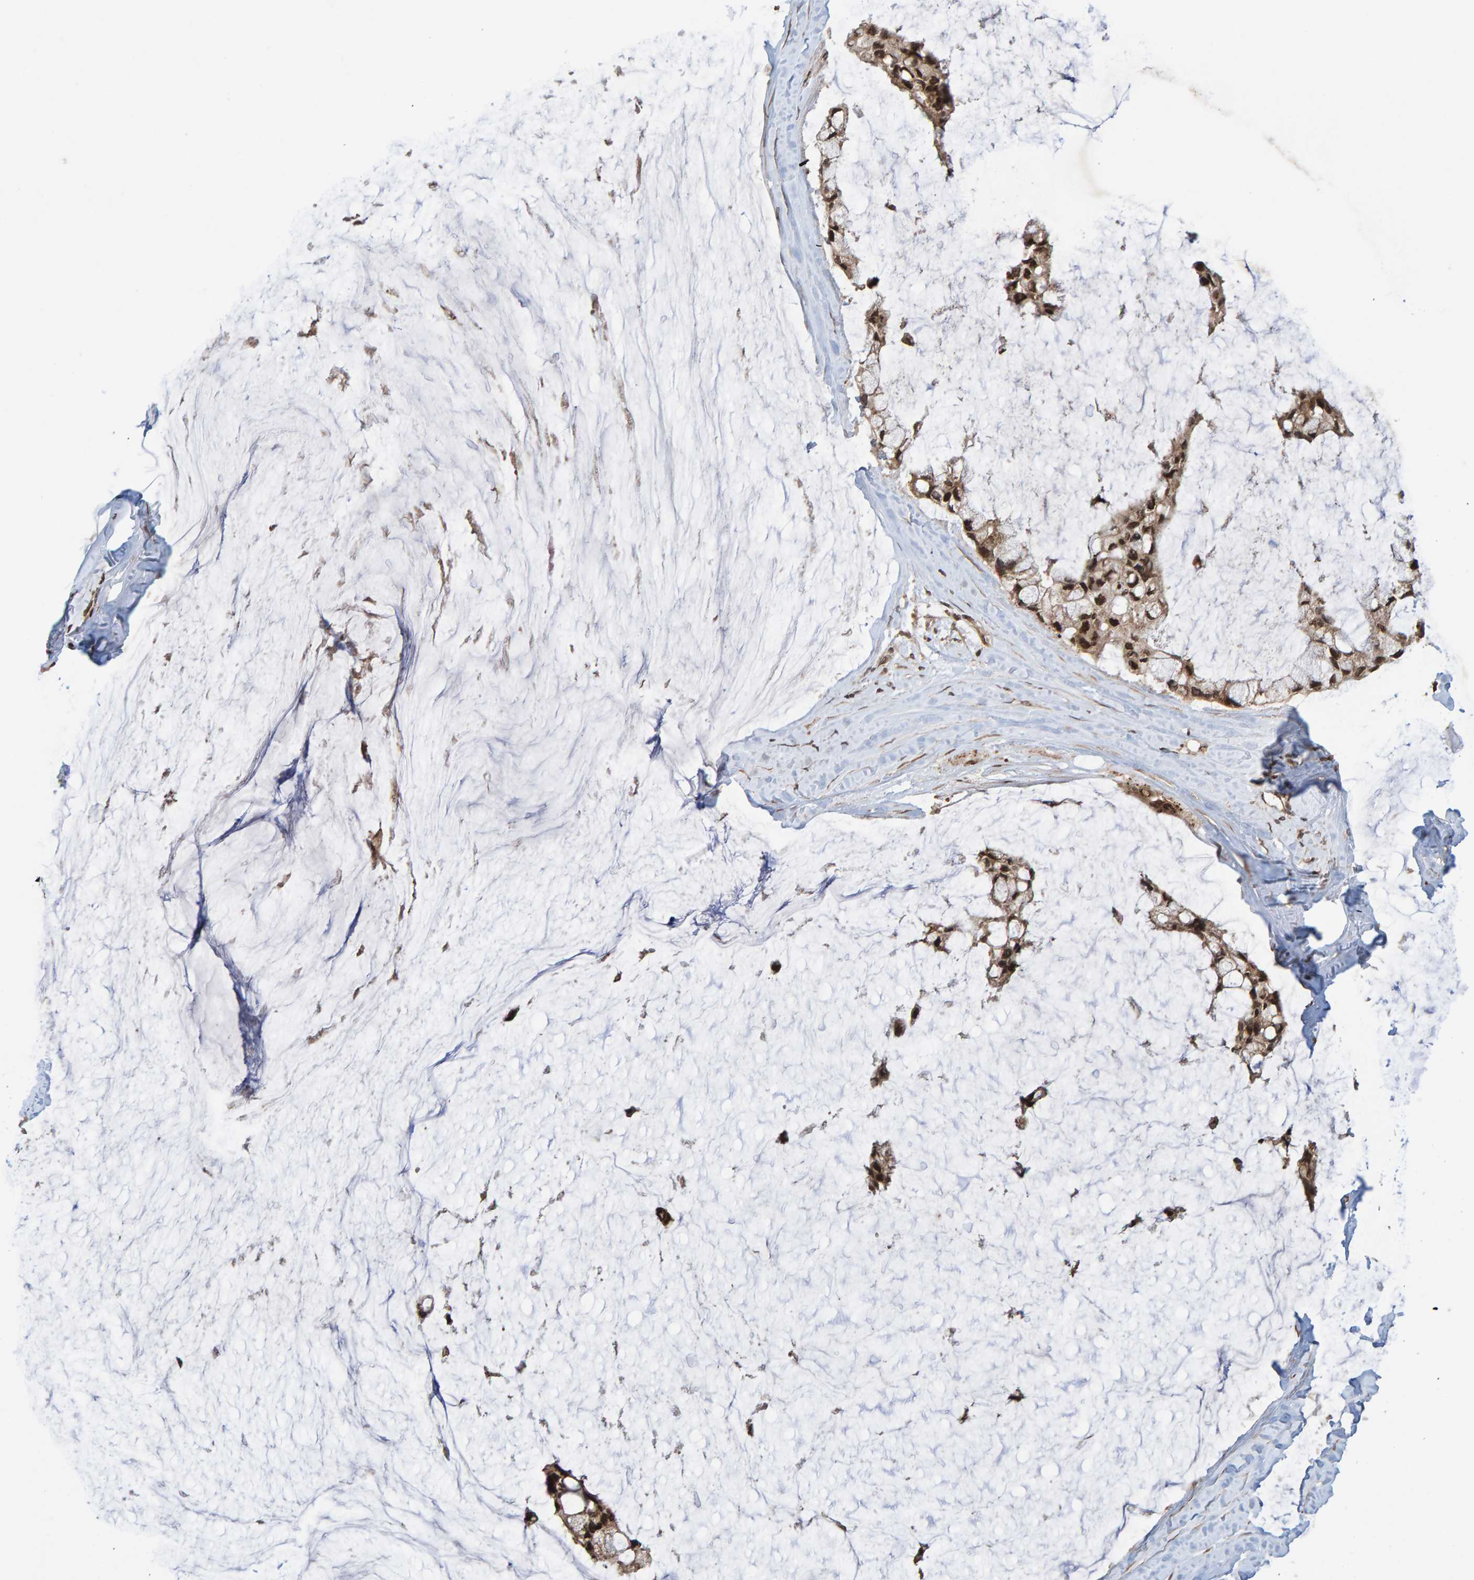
{"staining": {"intensity": "moderate", "quantity": ">75%", "location": "cytoplasmic/membranous,nuclear"}, "tissue": "ovarian cancer", "cell_type": "Tumor cells", "image_type": "cancer", "snomed": [{"axis": "morphology", "description": "Cystadenocarcinoma, mucinous, NOS"}, {"axis": "topography", "description": "Ovary"}], "caption": "Protein staining reveals moderate cytoplasmic/membranous and nuclear expression in approximately >75% of tumor cells in mucinous cystadenocarcinoma (ovarian).", "gene": "GAB2", "patient": {"sex": "female", "age": 39}}